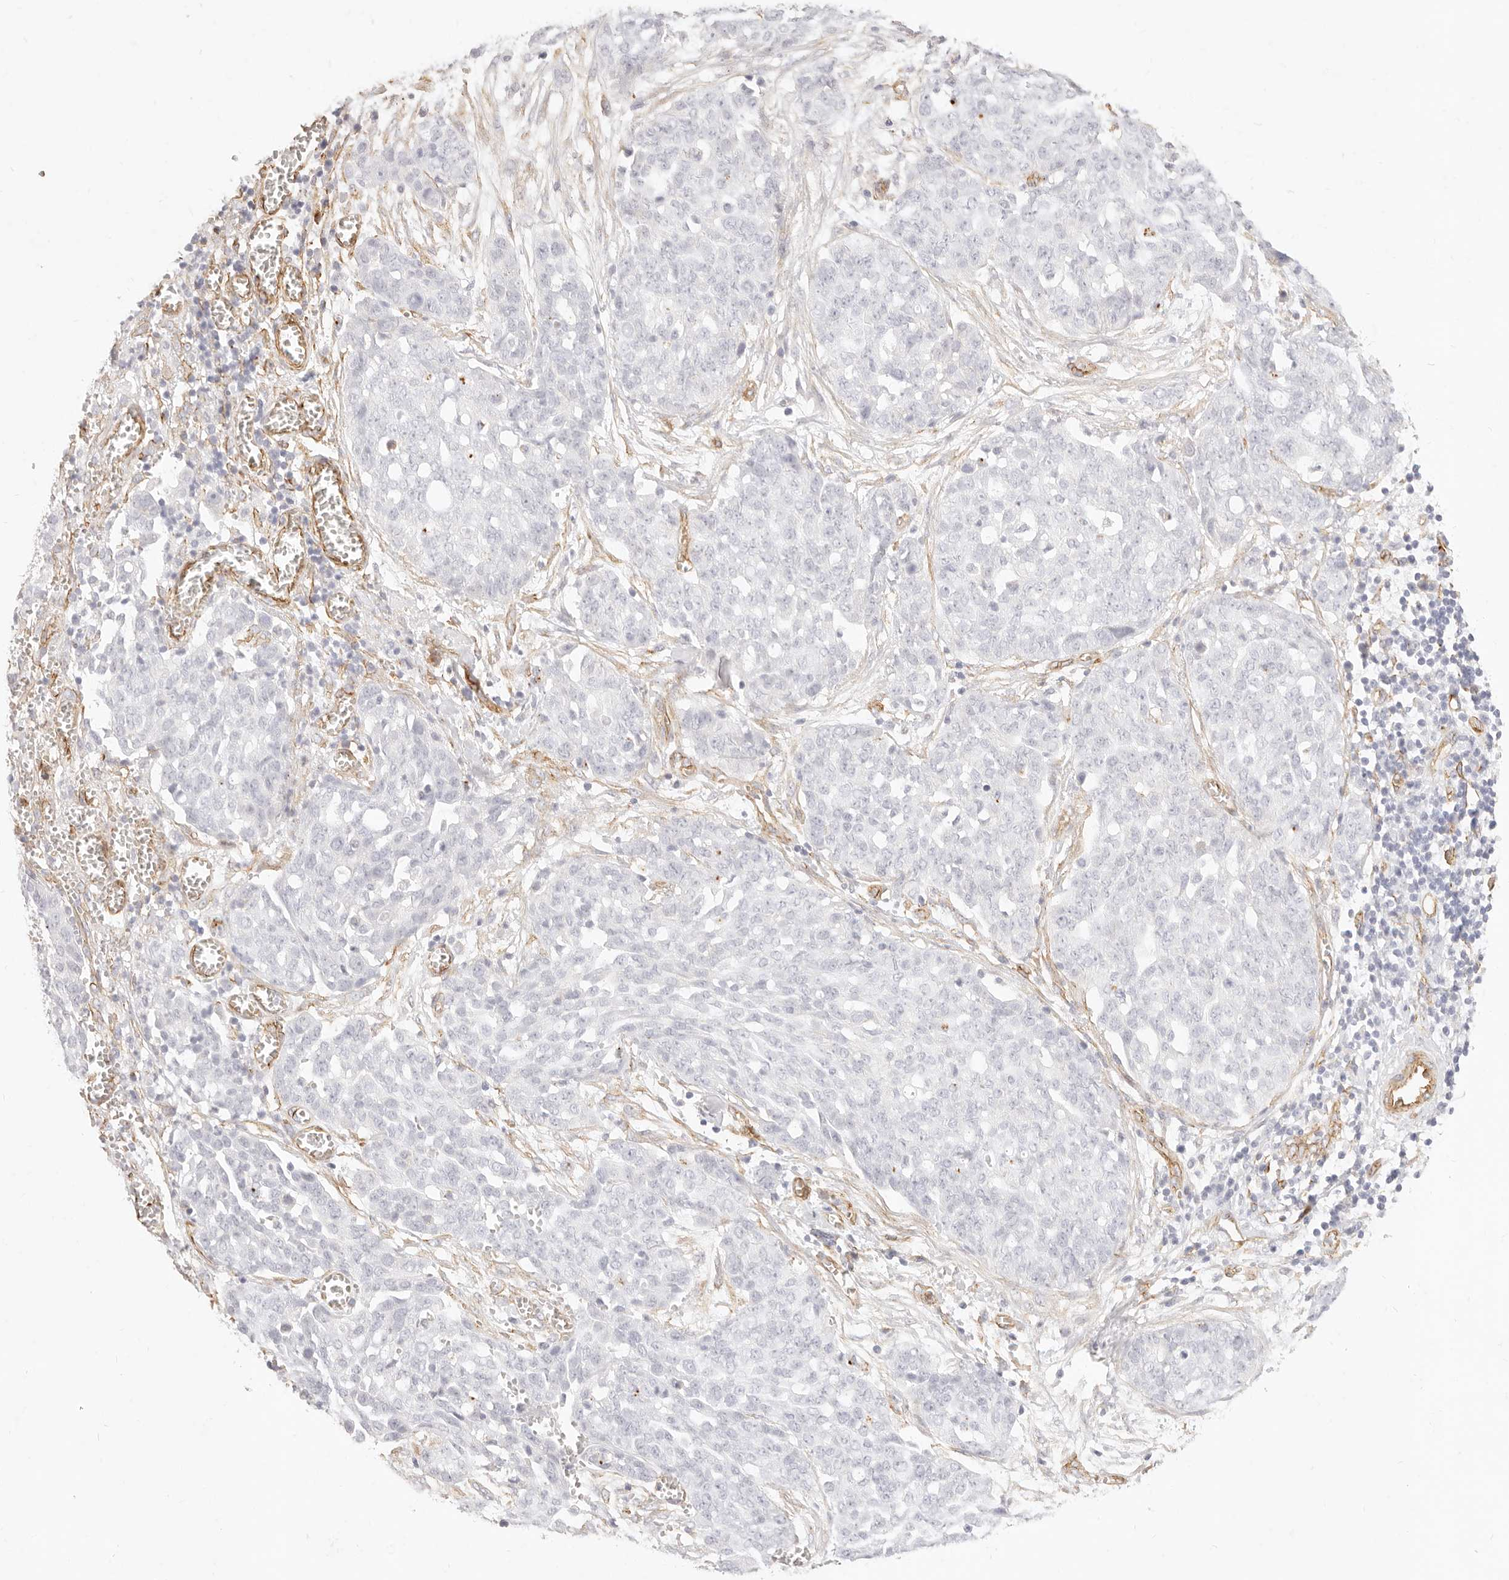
{"staining": {"intensity": "negative", "quantity": "none", "location": "none"}, "tissue": "ovarian cancer", "cell_type": "Tumor cells", "image_type": "cancer", "snomed": [{"axis": "morphology", "description": "Cystadenocarcinoma, serous, NOS"}, {"axis": "topography", "description": "Soft tissue"}, {"axis": "topography", "description": "Ovary"}], "caption": "Histopathology image shows no significant protein staining in tumor cells of ovarian cancer. The staining was performed using DAB (3,3'-diaminobenzidine) to visualize the protein expression in brown, while the nuclei were stained in blue with hematoxylin (Magnification: 20x).", "gene": "NUS1", "patient": {"sex": "female", "age": 57}}